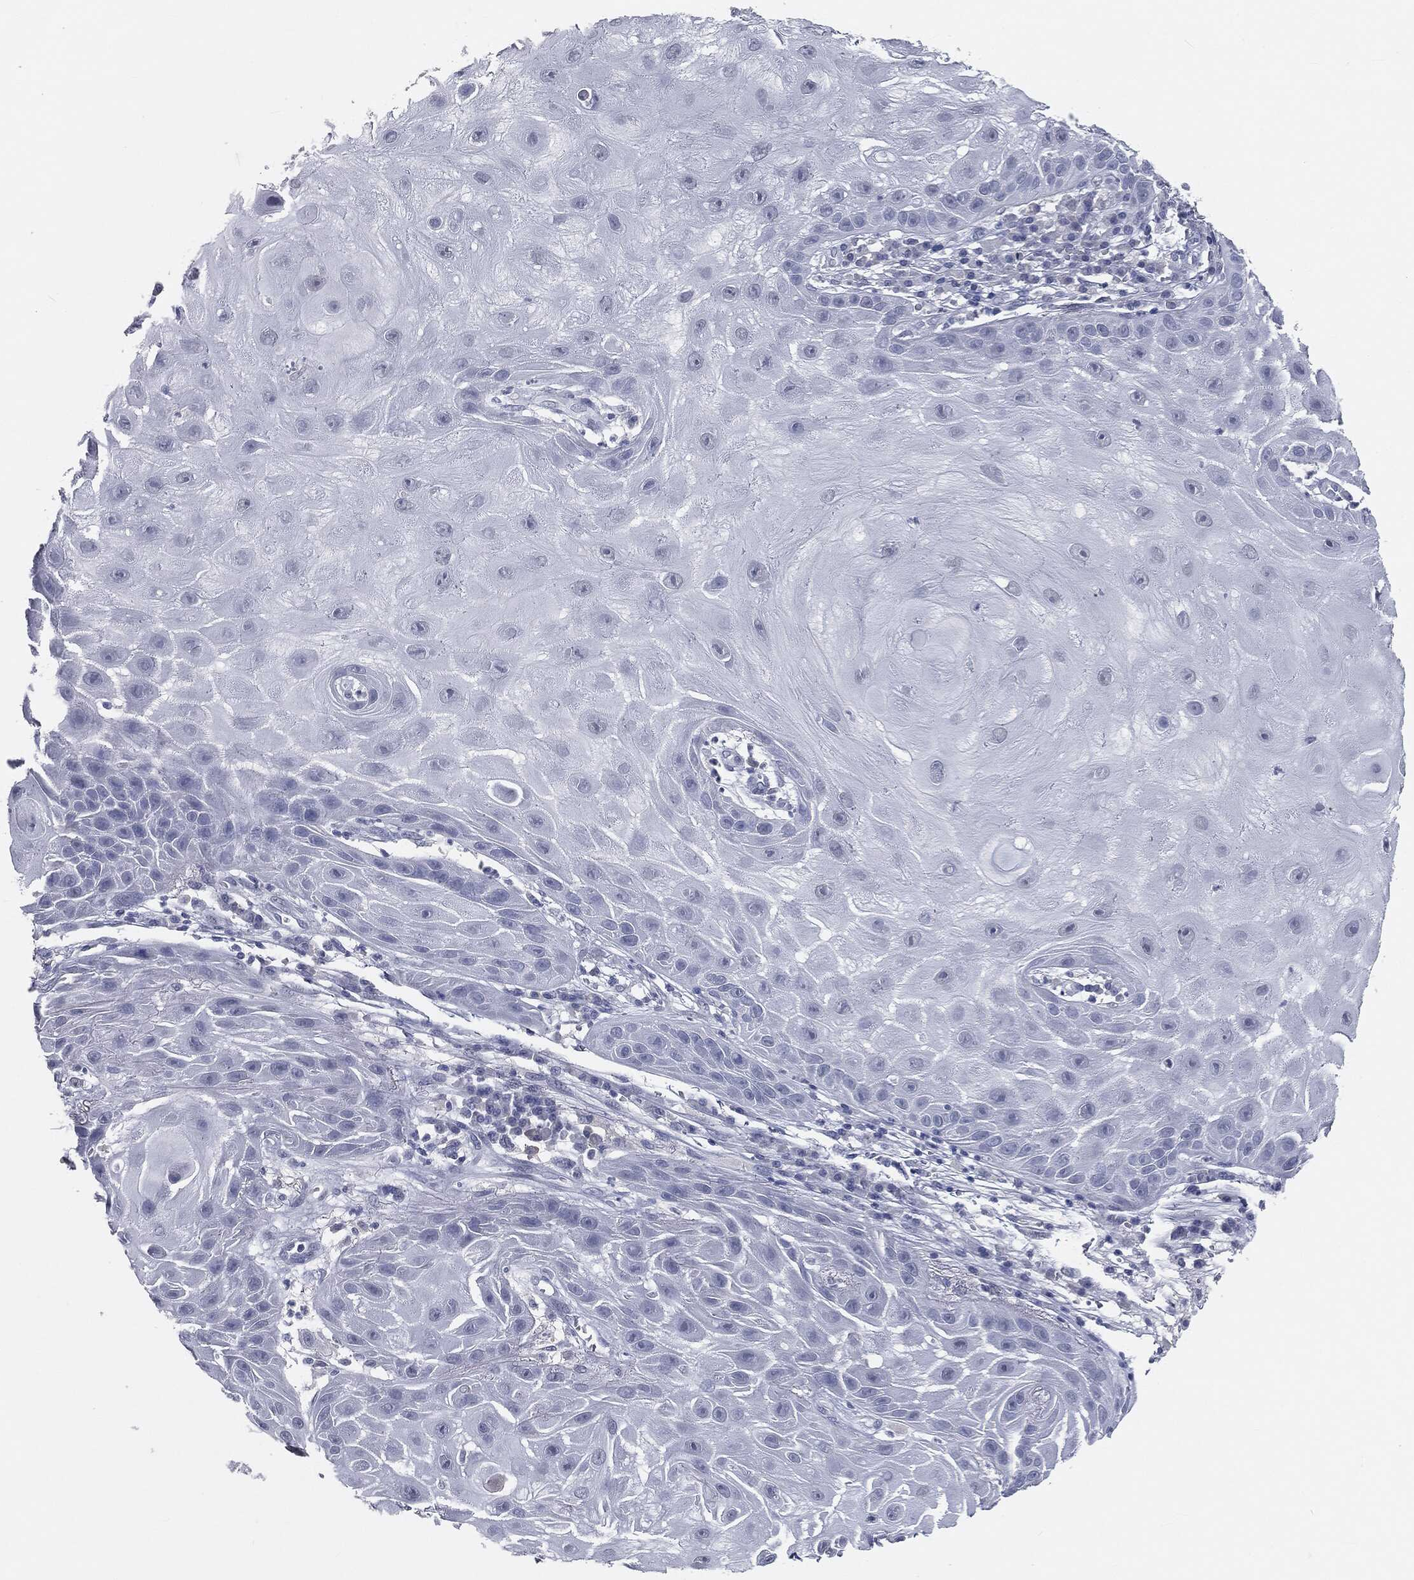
{"staining": {"intensity": "negative", "quantity": "none", "location": "none"}, "tissue": "skin cancer", "cell_type": "Tumor cells", "image_type": "cancer", "snomed": [{"axis": "morphology", "description": "Normal tissue, NOS"}, {"axis": "morphology", "description": "Squamous cell carcinoma, NOS"}, {"axis": "topography", "description": "Skin"}], "caption": "Histopathology image shows no significant protein staining in tumor cells of skin squamous cell carcinoma.", "gene": "PRAME", "patient": {"sex": "male", "age": 79}}